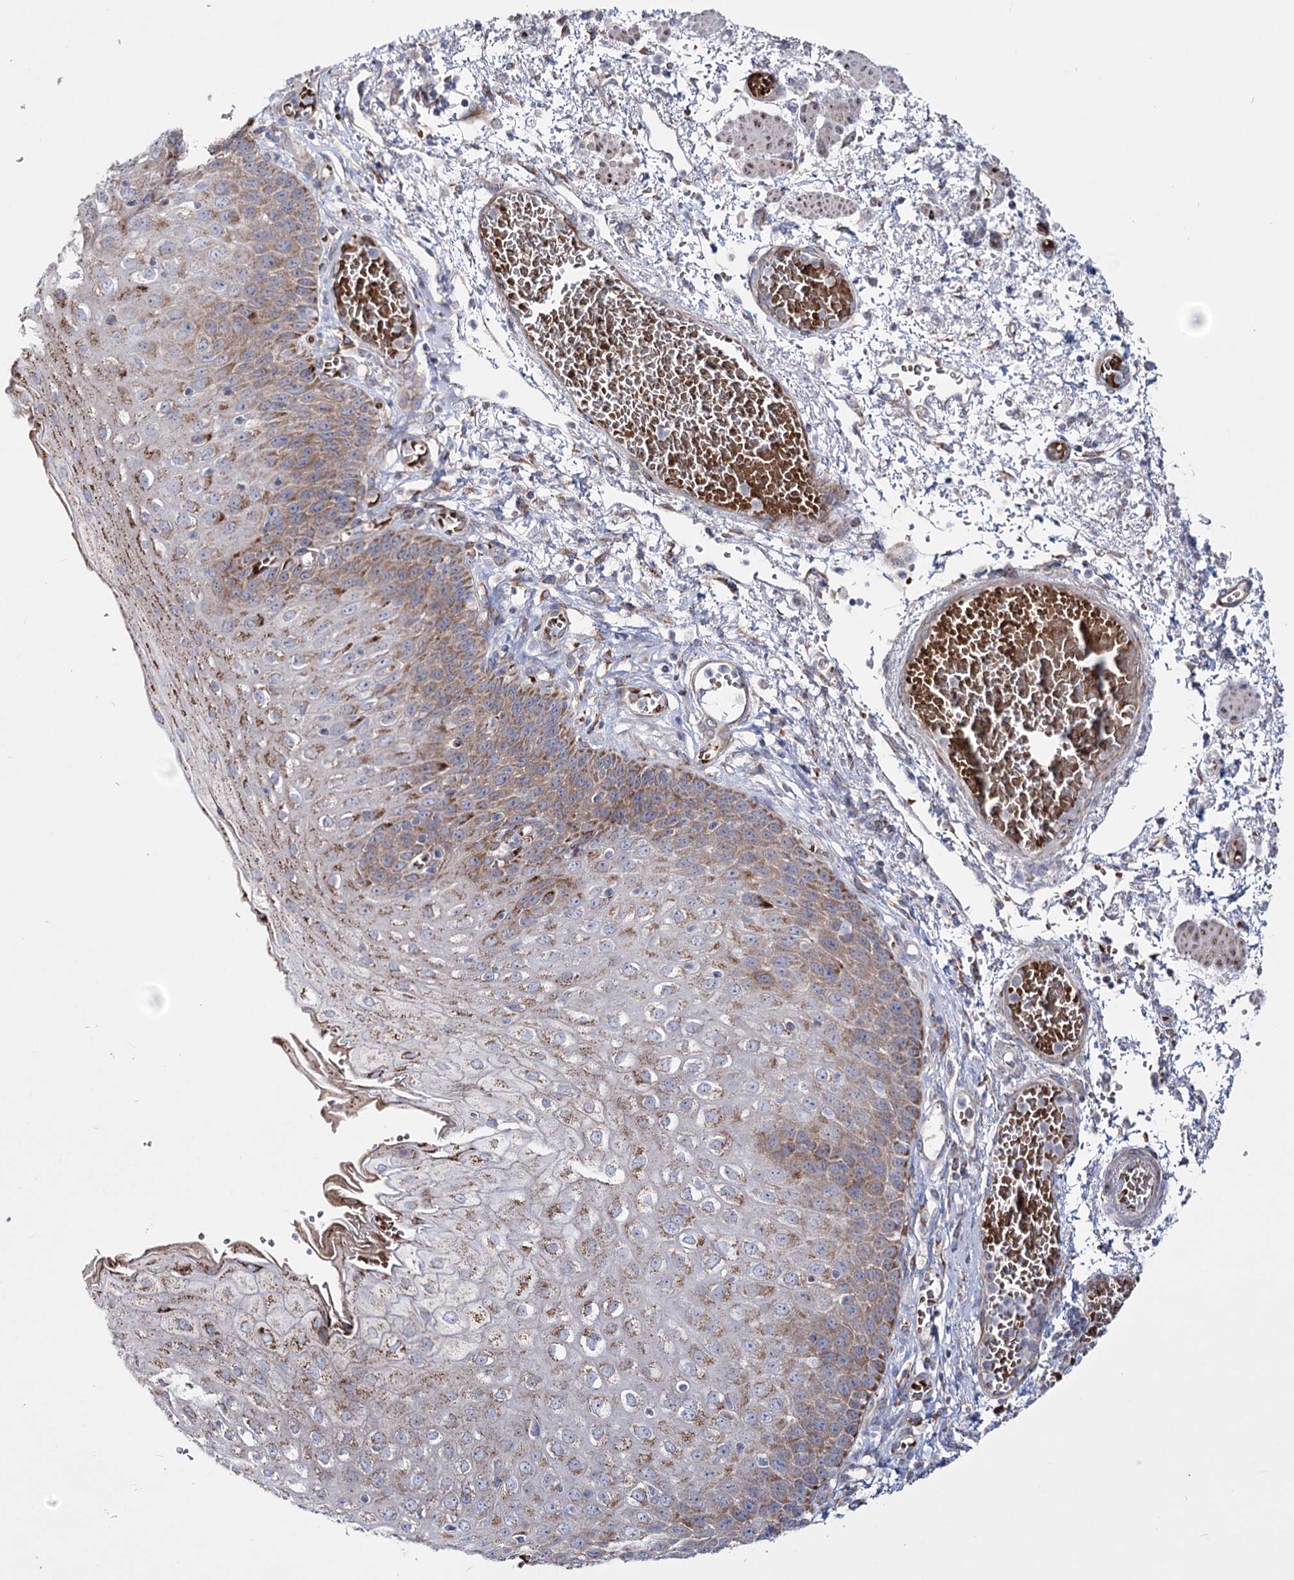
{"staining": {"intensity": "moderate", "quantity": ">75%", "location": "cytoplasmic/membranous"}, "tissue": "esophagus", "cell_type": "Squamous epithelial cells", "image_type": "normal", "snomed": [{"axis": "morphology", "description": "Normal tissue, NOS"}, {"axis": "topography", "description": "Esophagus"}], "caption": "A medium amount of moderate cytoplasmic/membranous expression is seen in about >75% of squamous epithelial cells in unremarkable esophagus. Ihc stains the protein in brown and the nuclei are stained blue.", "gene": "OSBPL5", "patient": {"sex": "male", "age": 81}}